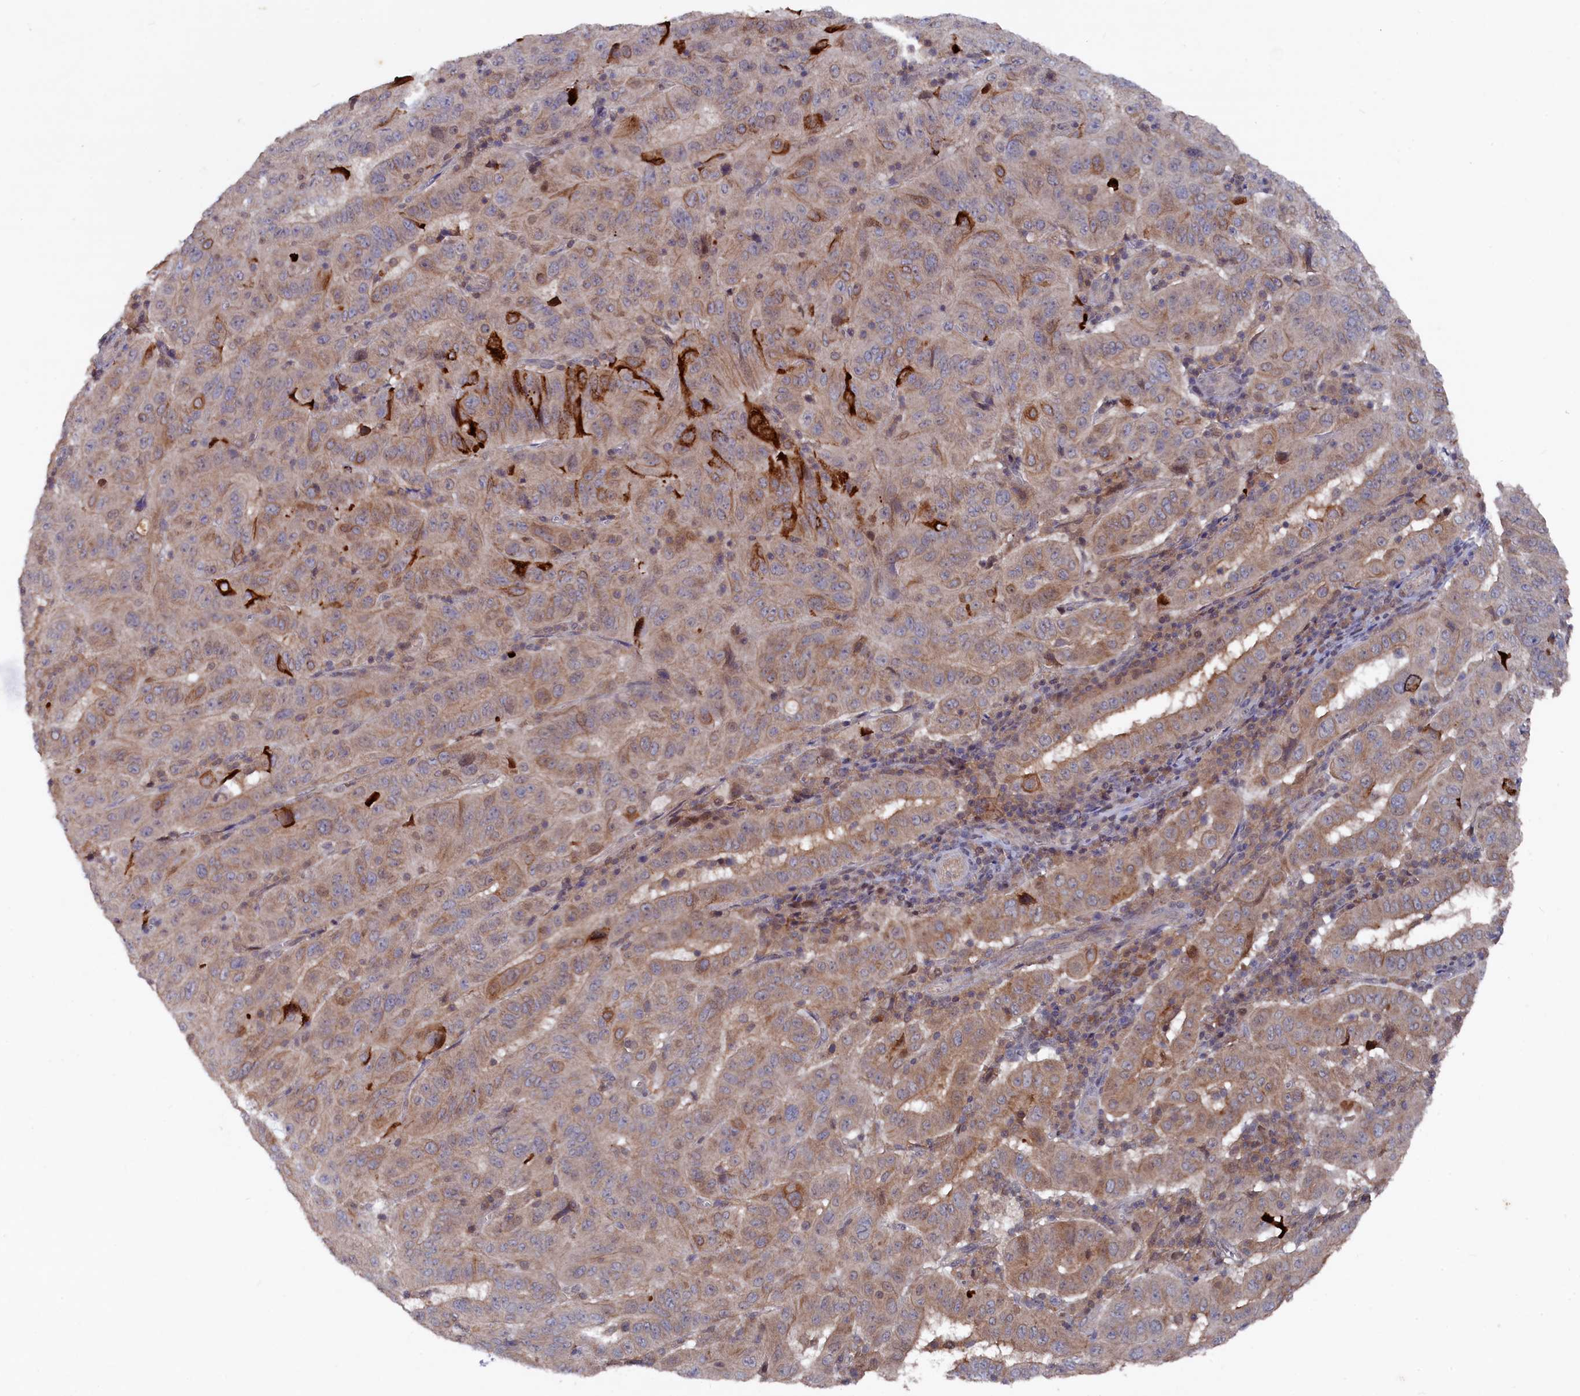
{"staining": {"intensity": "moderate", "quantity": "25%-75%", "location": "cytoplasmic/membranous"}, "tissue": "pancreatic cancer", "cell_type": "Tumor cells", "image_type": "cancer", "snomed": [{"axis": "morphology", "description": "Adenocarcinoma, NOS"}, {"axis": "topography", "description": "Pancreas"}], "caption": "IHC histopathology image of human adenocarcinoma (pancreatic) stained for a protein (brown), which exhibits medium levels of moderate cytoplasmic/membranous staining in approximately 25%-75% of tumor cells.", "gene": "TMC5", "patient": {"sex": "male", "age": 63}}